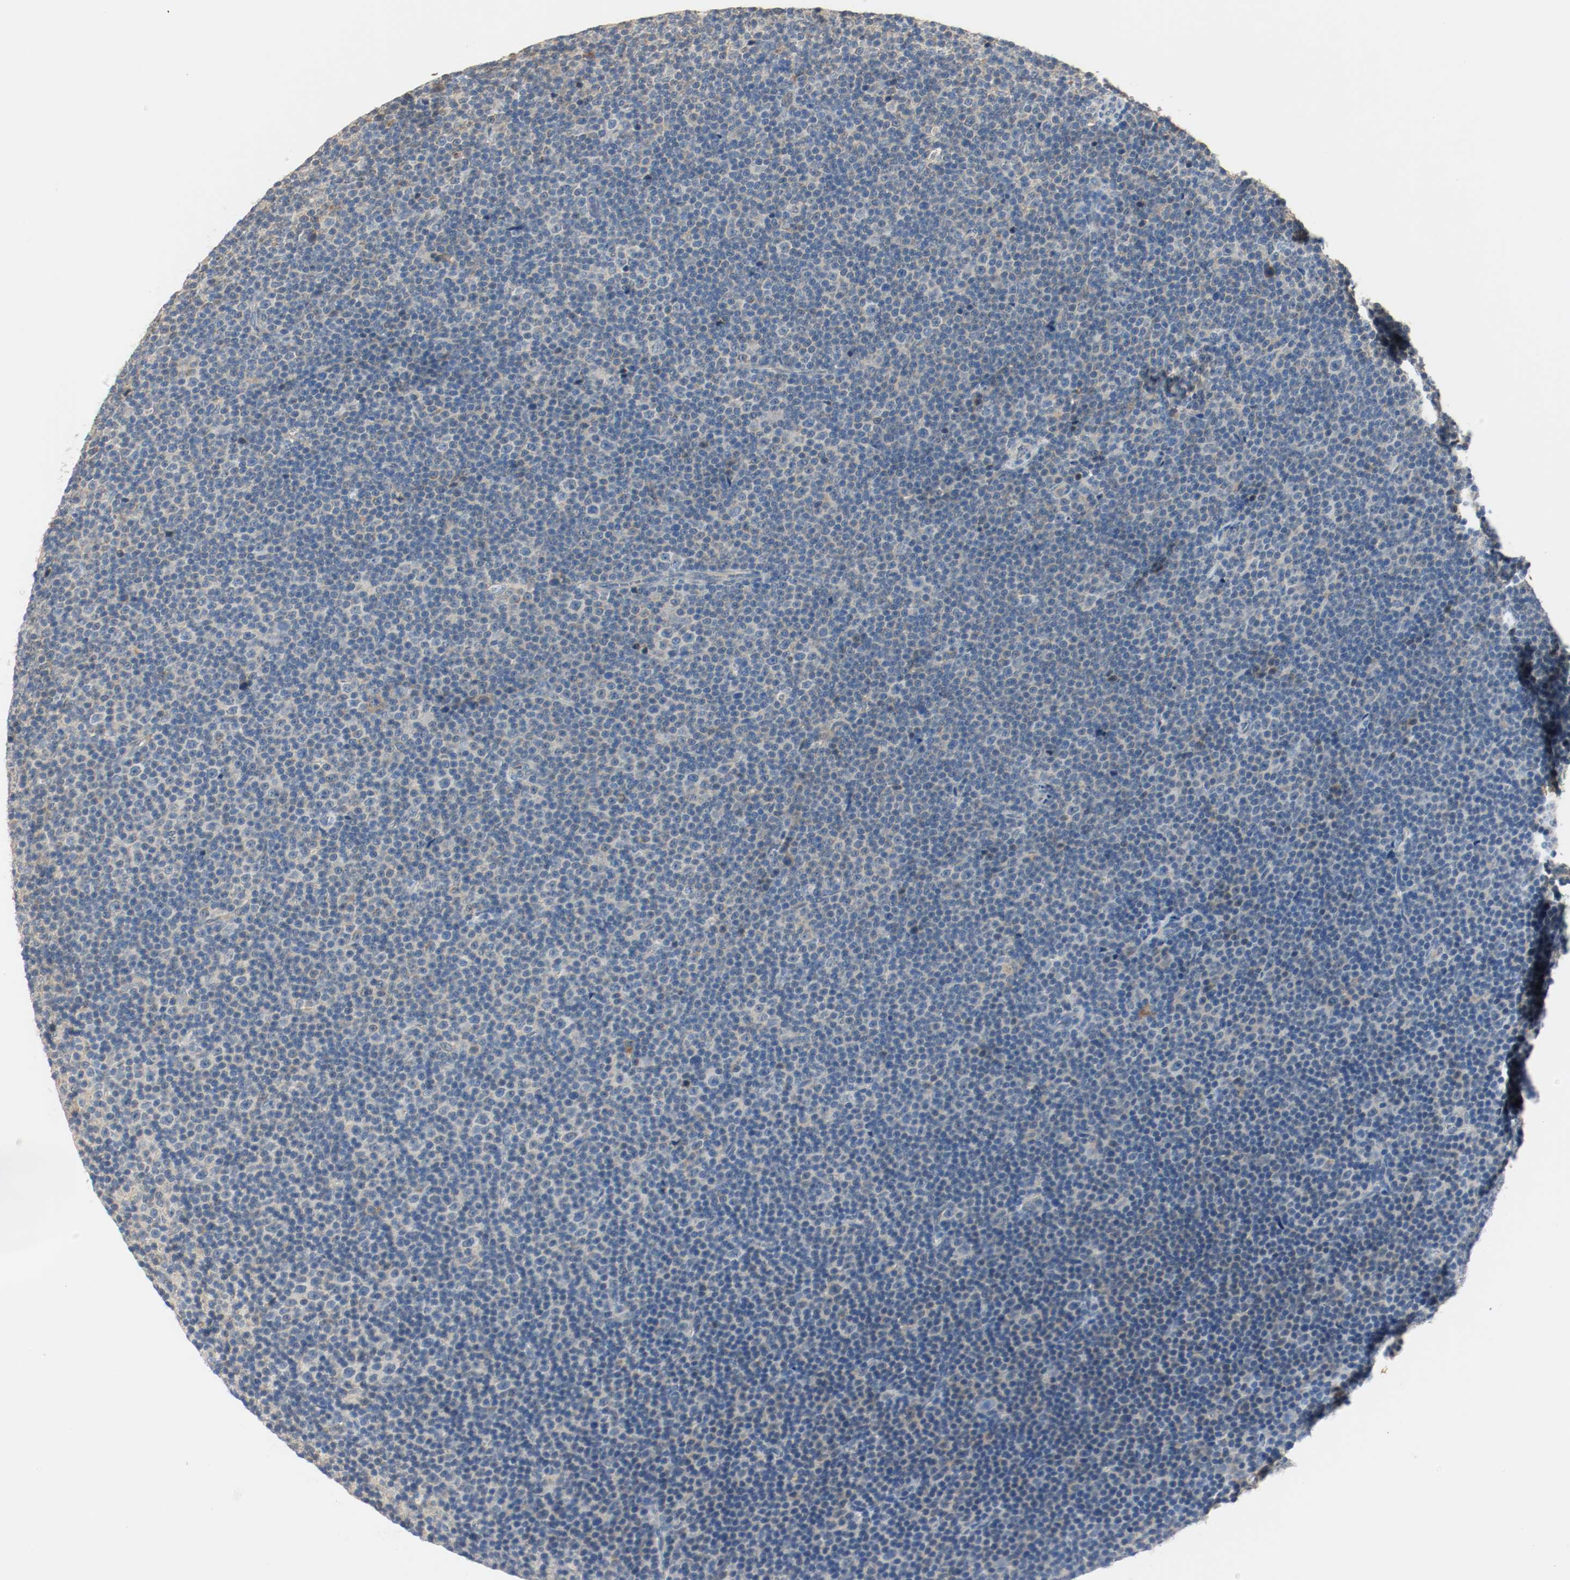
{"staining": {"intensity": "negative", "quantity": "none", "location": "none"}, "tissue": "lymphoma", "cell_type": "Tumor cells", "image_type": "cancer", "snomed": [{"axis": "morphology", "description": "Malignant lymphoma, non-Hodgkin's type, Low grade"}, {"axis": "topography", "description": "Lymph node"}], "caption": "A histopathology image of malignant lymphoma, non-Hodgkin's type (low-grade) stained for a protein reveals no brown staining in tumor cells.", "gene": "MELTF", "patient": {"sex": "female", "age": 67}}